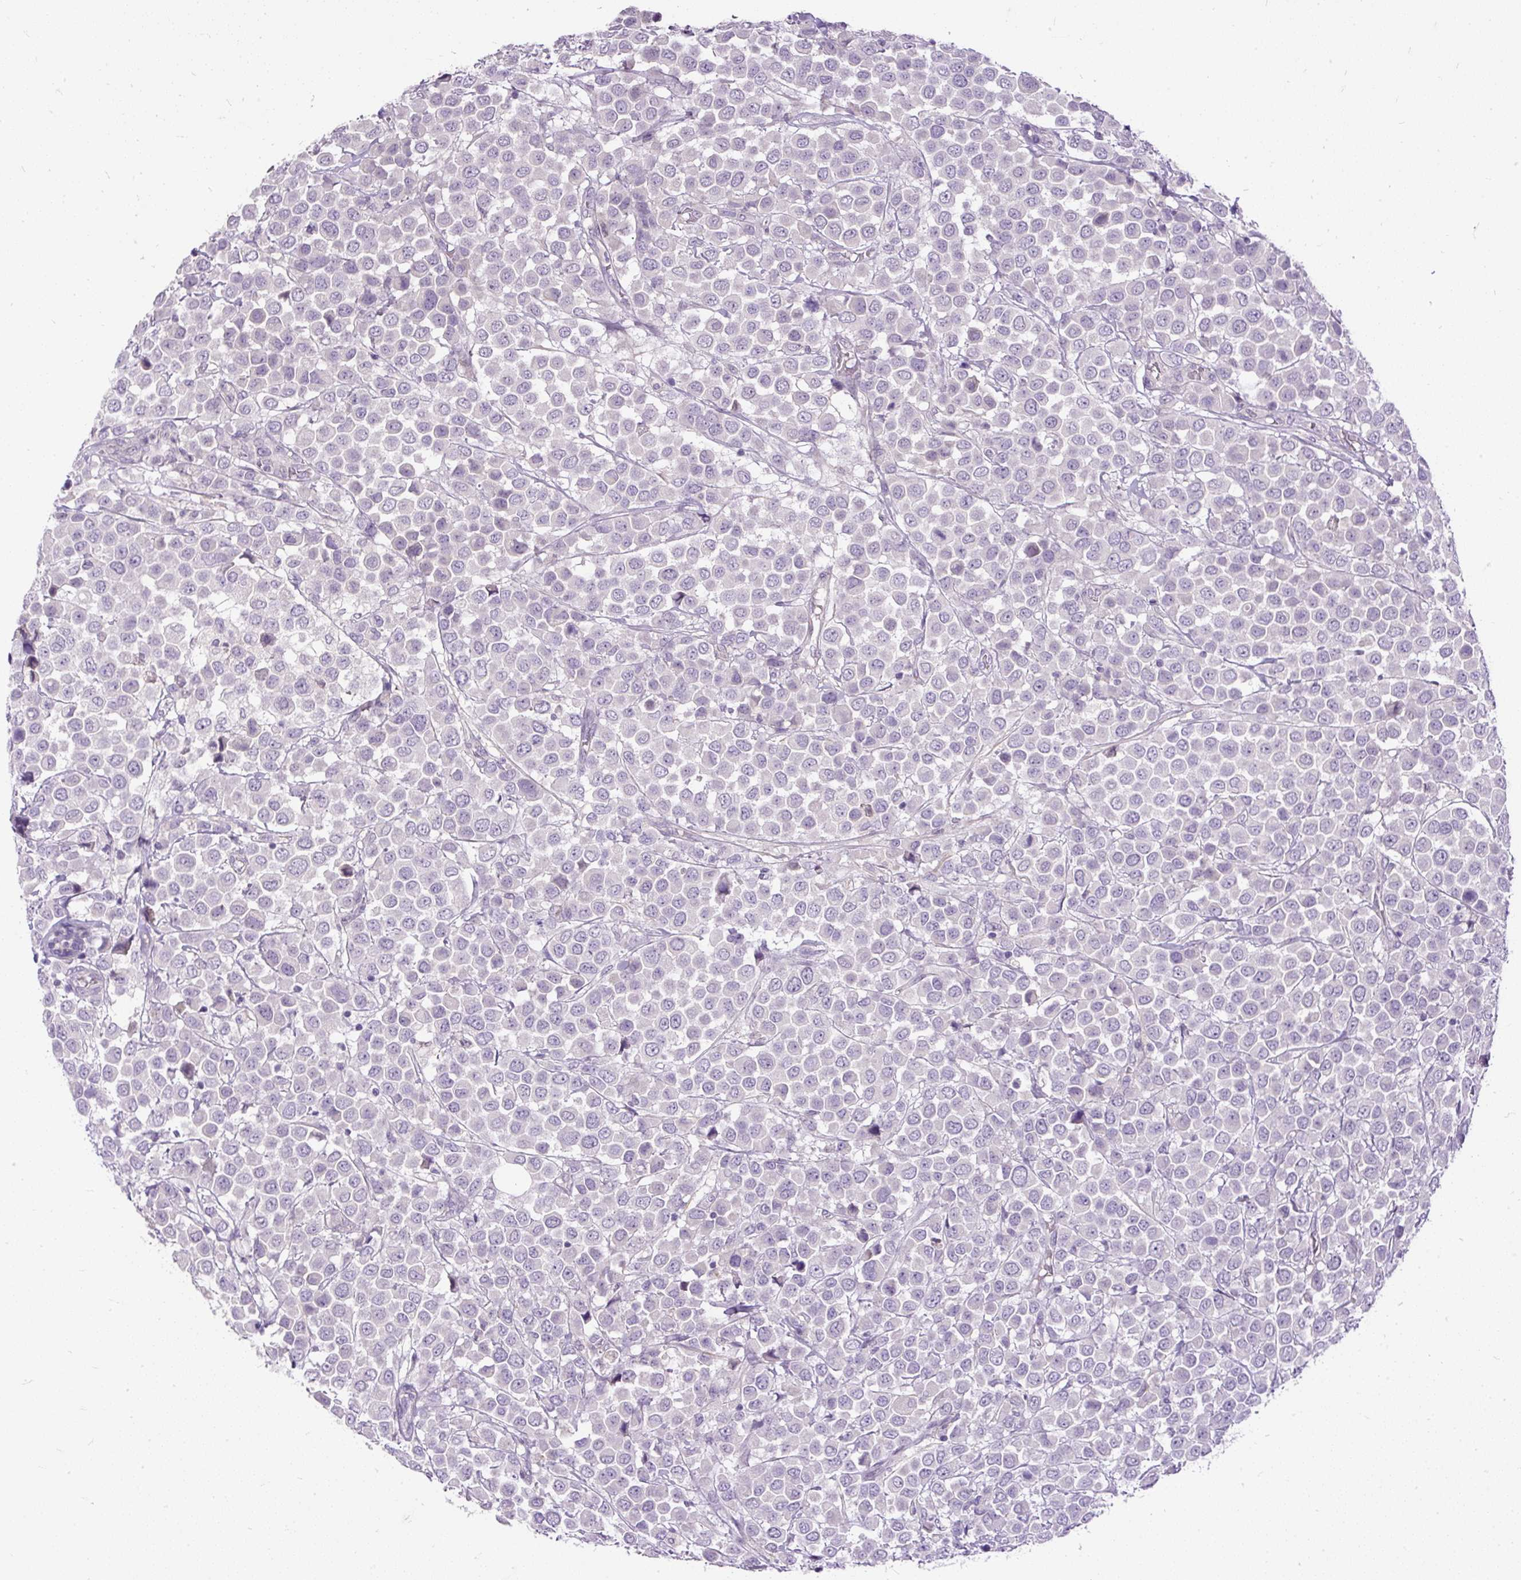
{"staining": {"intensity": "negative", "quantity": "none", "location": "none"}, "tissue": "breast cancer", "cell_type": "Tumor cells", "image_type": "cancer", "snomed": [{"axis": "morphology", "description": "Duct carcinoma"}, {"axis": "topography", "description": "Breast"}], "caption": "High magnification brightfield microscopy of breast invasive ductal carcinoma stained with DAB (brown) and counterstained with hematoxylin (blue): tumor cells show no significant staining.", "gene": "KRTAP20-3", "patient": {"sex": "female", "age": 61}}